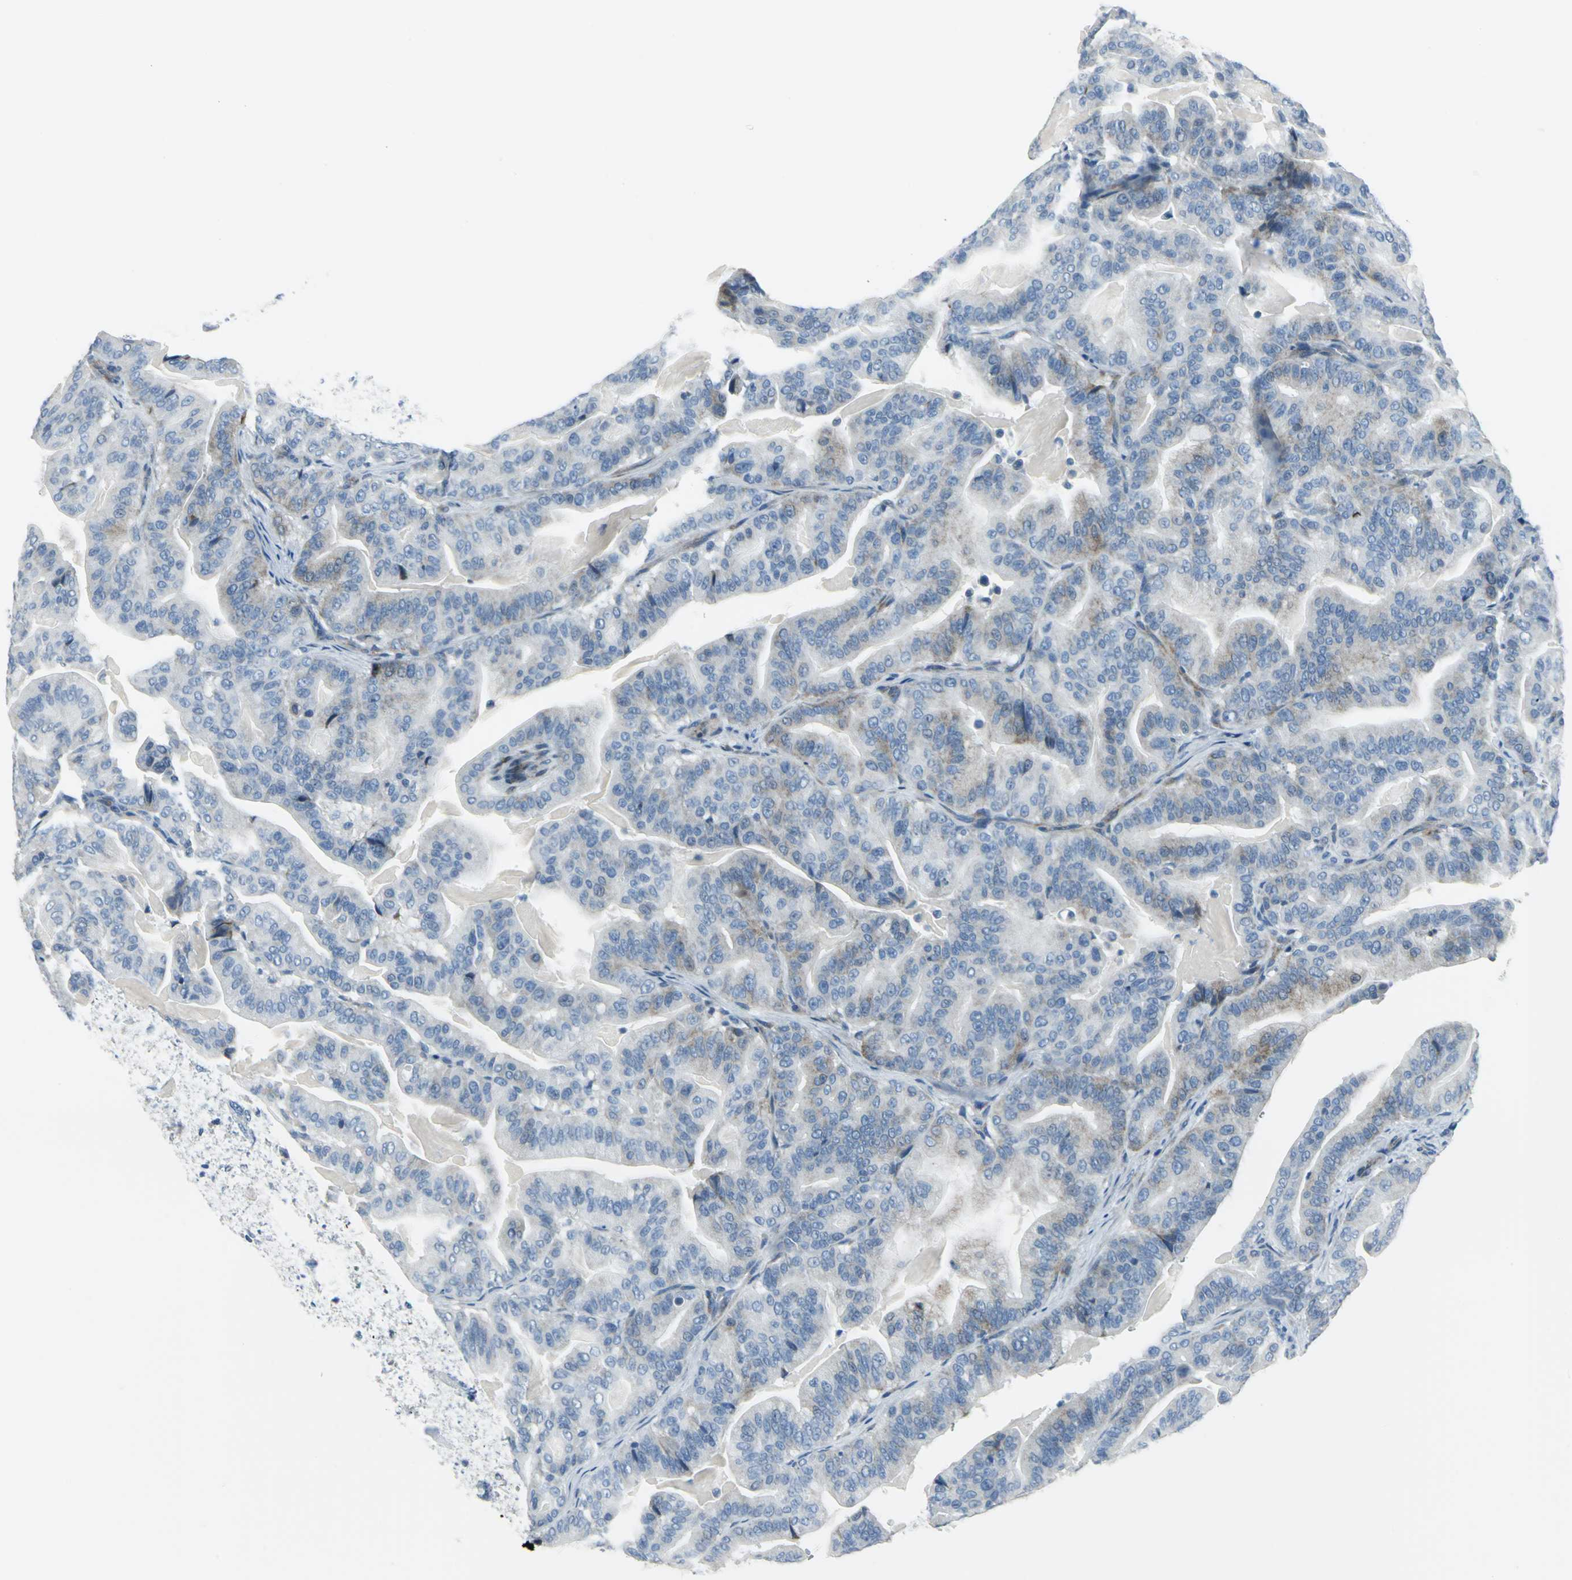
{"staining": {"intensity": "weak", "quantity": "<25%", "location": "cytoplasmic/membranous"}, "tissue": "pancreatic cancer", "cell_type": "Tumor cells", "image_type": "cancer", "snomed": [{"axis": "morphology", "description": "Adenocarcinoma, NOS"}, {"axis": "topography", "description": "Pancreas"}], "caption": "DAB (3,3'-diaminobenzidine) immunohistochemical staining of adenocarcinoma (pancreatic) demonstrates no significant staining in tumor cells.", "gene": "DNAI2", "patient": {"sex": "male", "age": 63}}